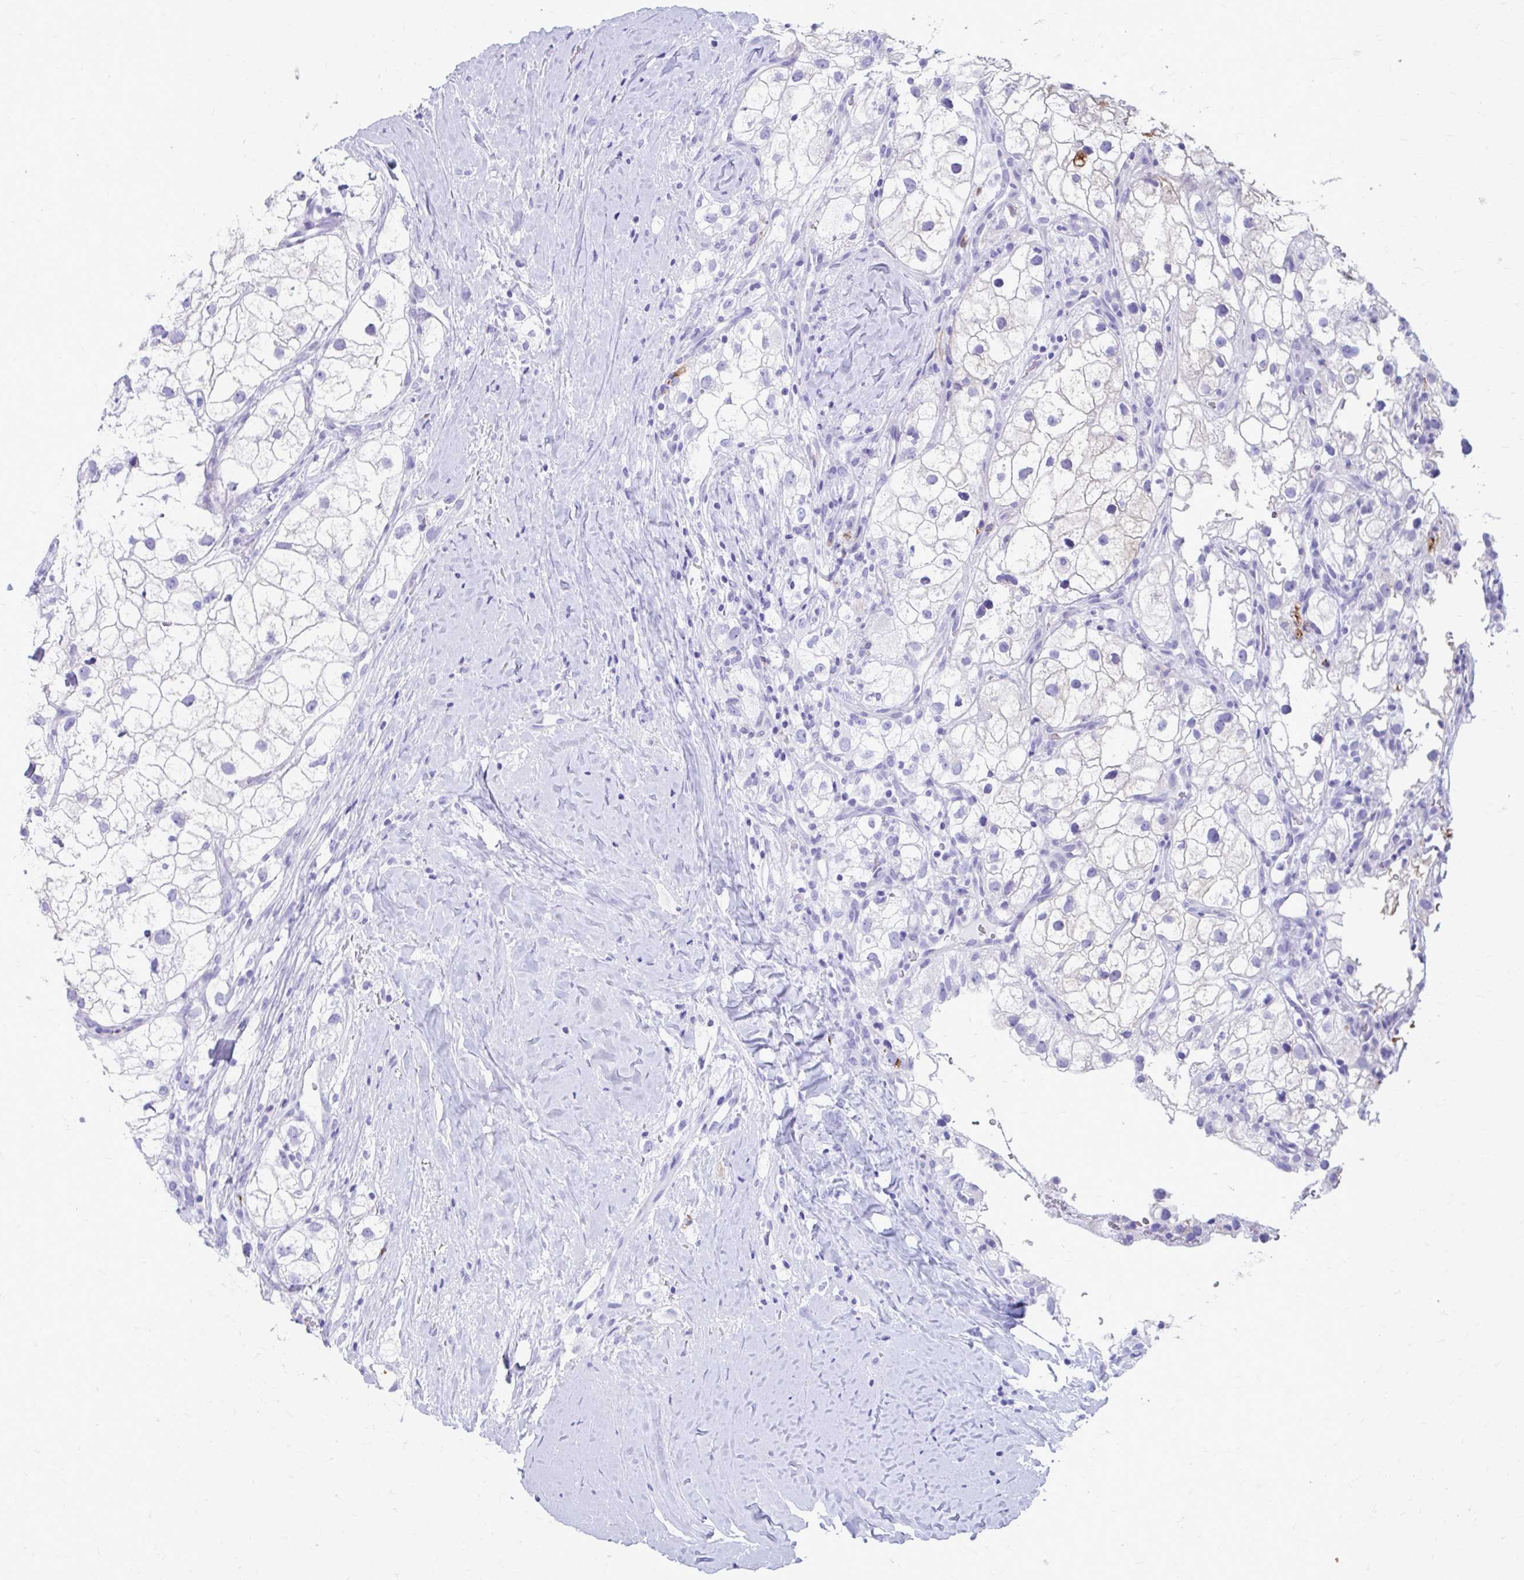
{"staining": {"intensity": "negative", "quantity": "none", "location": "none"}, "tissue": "renal cancer", "cell_type": "Tumor cells", "image_type": "cancer", "snomed": [{"axis": "morphology", "description": "Adenocarcinoma, NOS"}, {"axis": "topography", "description": "Kidney"}], "caption": "Immunohistochemistry (IHC) histopathology image of adenocarcinoma (renal) stained for a protein (brown), which shows no positivity in tumor cells.", "gene": "ZNF699", "patient": {"sex": "male", "age": 59}}